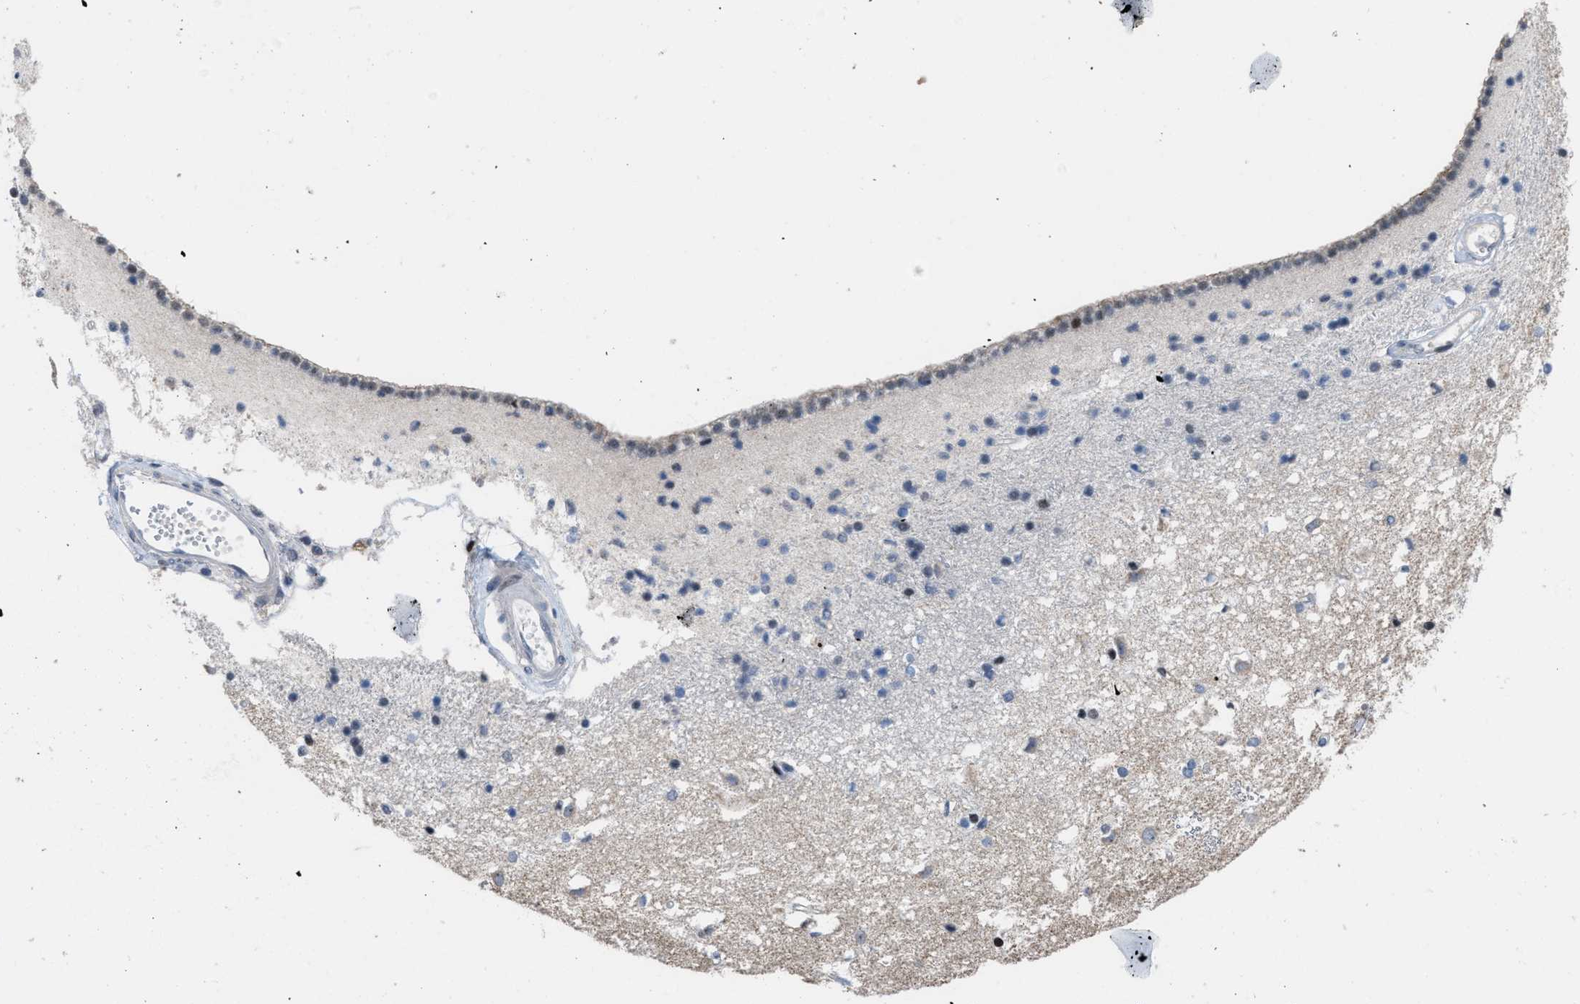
{"staining": {"intensity": "moderate", "quantity": "<25%", "location": "nuclear"}, "tissue": "caudate", "cell_type": "Glial cells", "image_type": "normal", "snomed": [{"axis": "morphology", "description": "Normal tissue, NOS"}, {"axis": "topography", "description": "Lateral ventricle wall"}], "caption": "Glial cells exhibit moderate nuclear expression in about <25% of cells in benign caudate.", "gene": "SETDB1", "patient": {"sex": "male", "age": 45}}